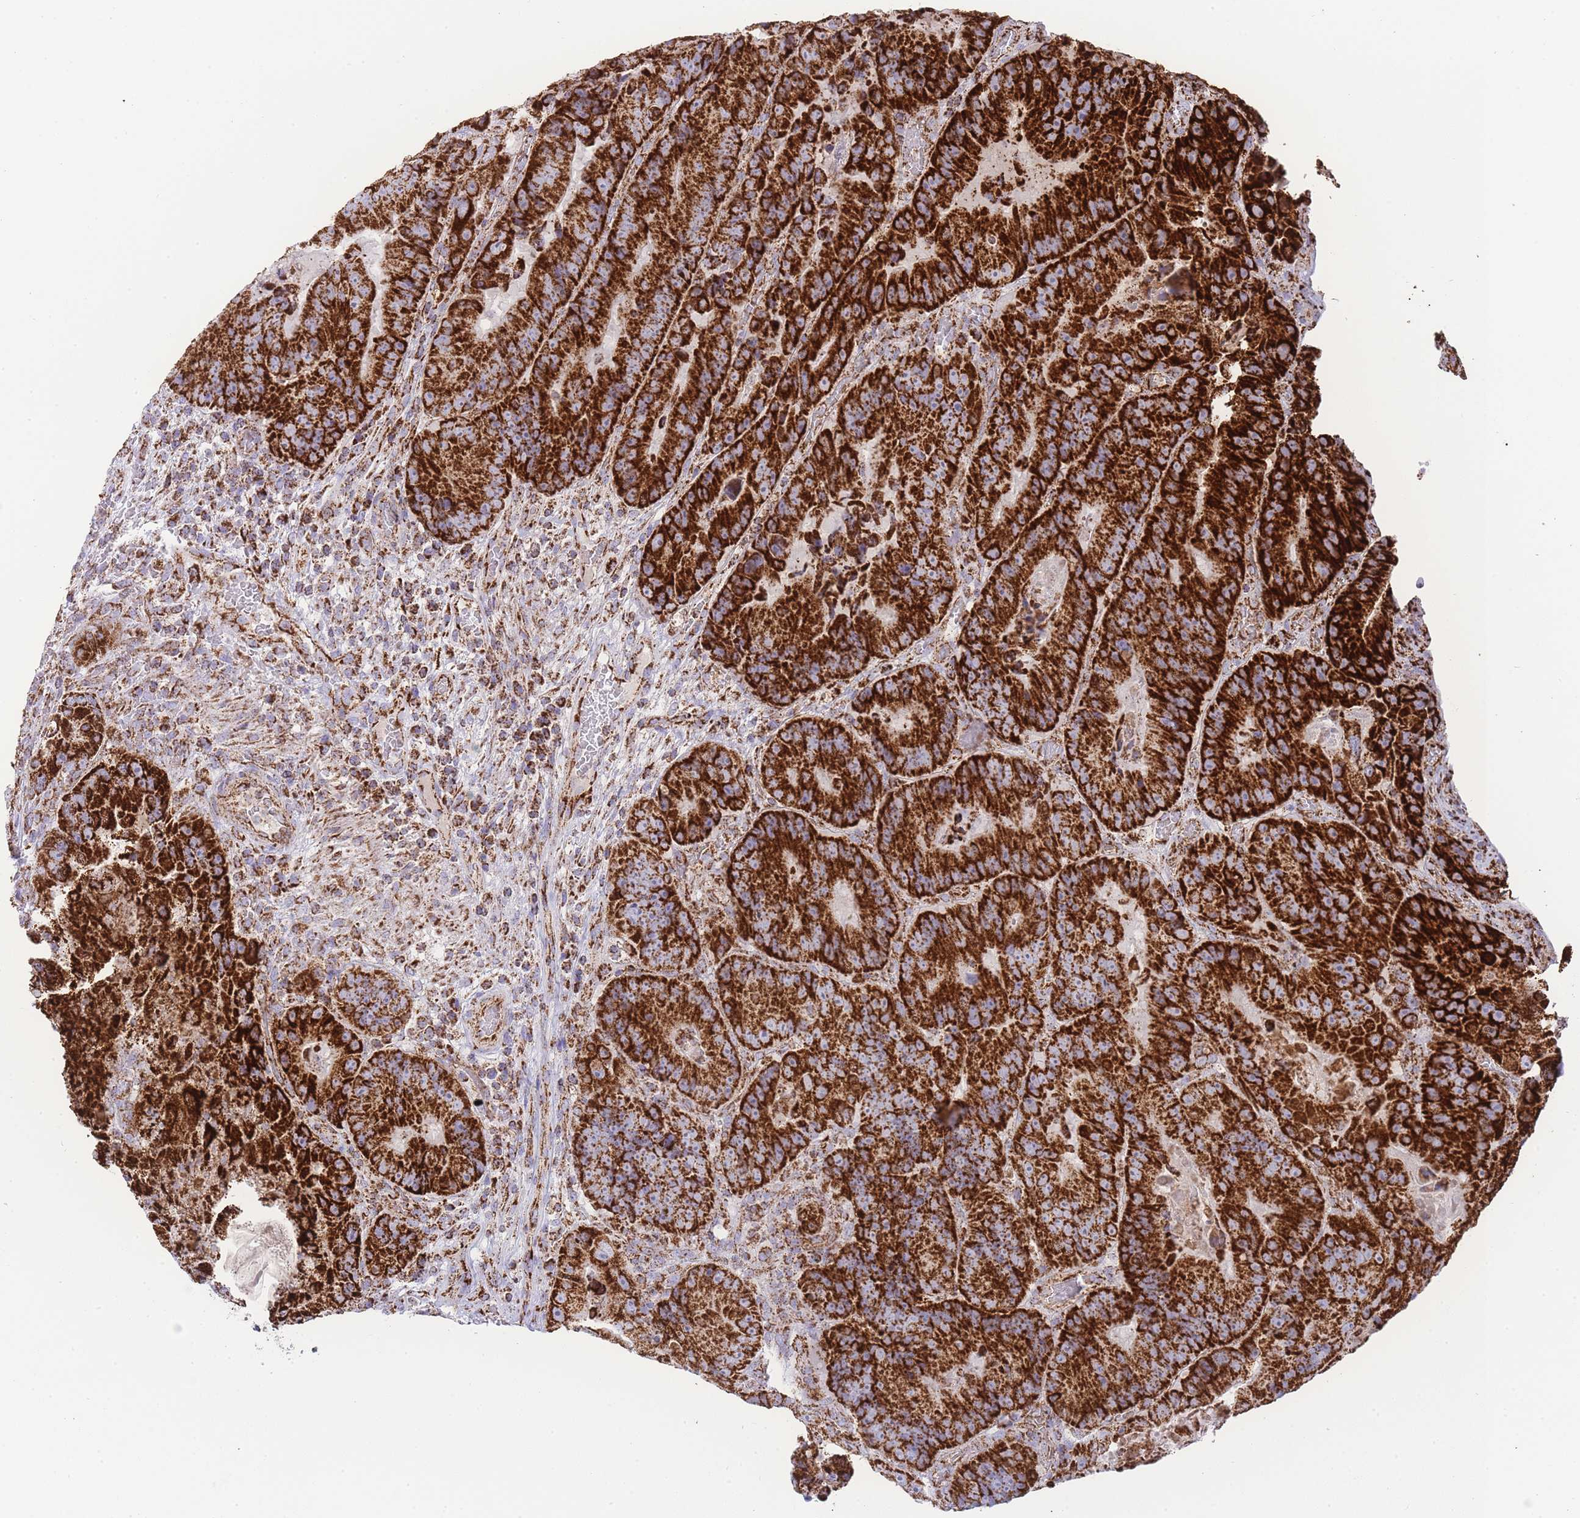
{"staining": {"intensity": "strong", "quantity": ">75%", "location": "cytoplasmic/membranous"}, "tissue": "colorectal cancer", "cell_type": "Tumor cells", "image_type": "cancer", "snomed": [{"axis": "morphology", "description": "Adenocarcinoma, NOS"}, {"axis": "topography", "description": "Colon"}], "caption": "Brown immunohistochemical staining in colorectal cancer shows strong cytoplasmic/membranous expression in approximately >75% of tumor cells.", "gene": "GSTM1", "patient": {"sex": "female", "age": 86}}